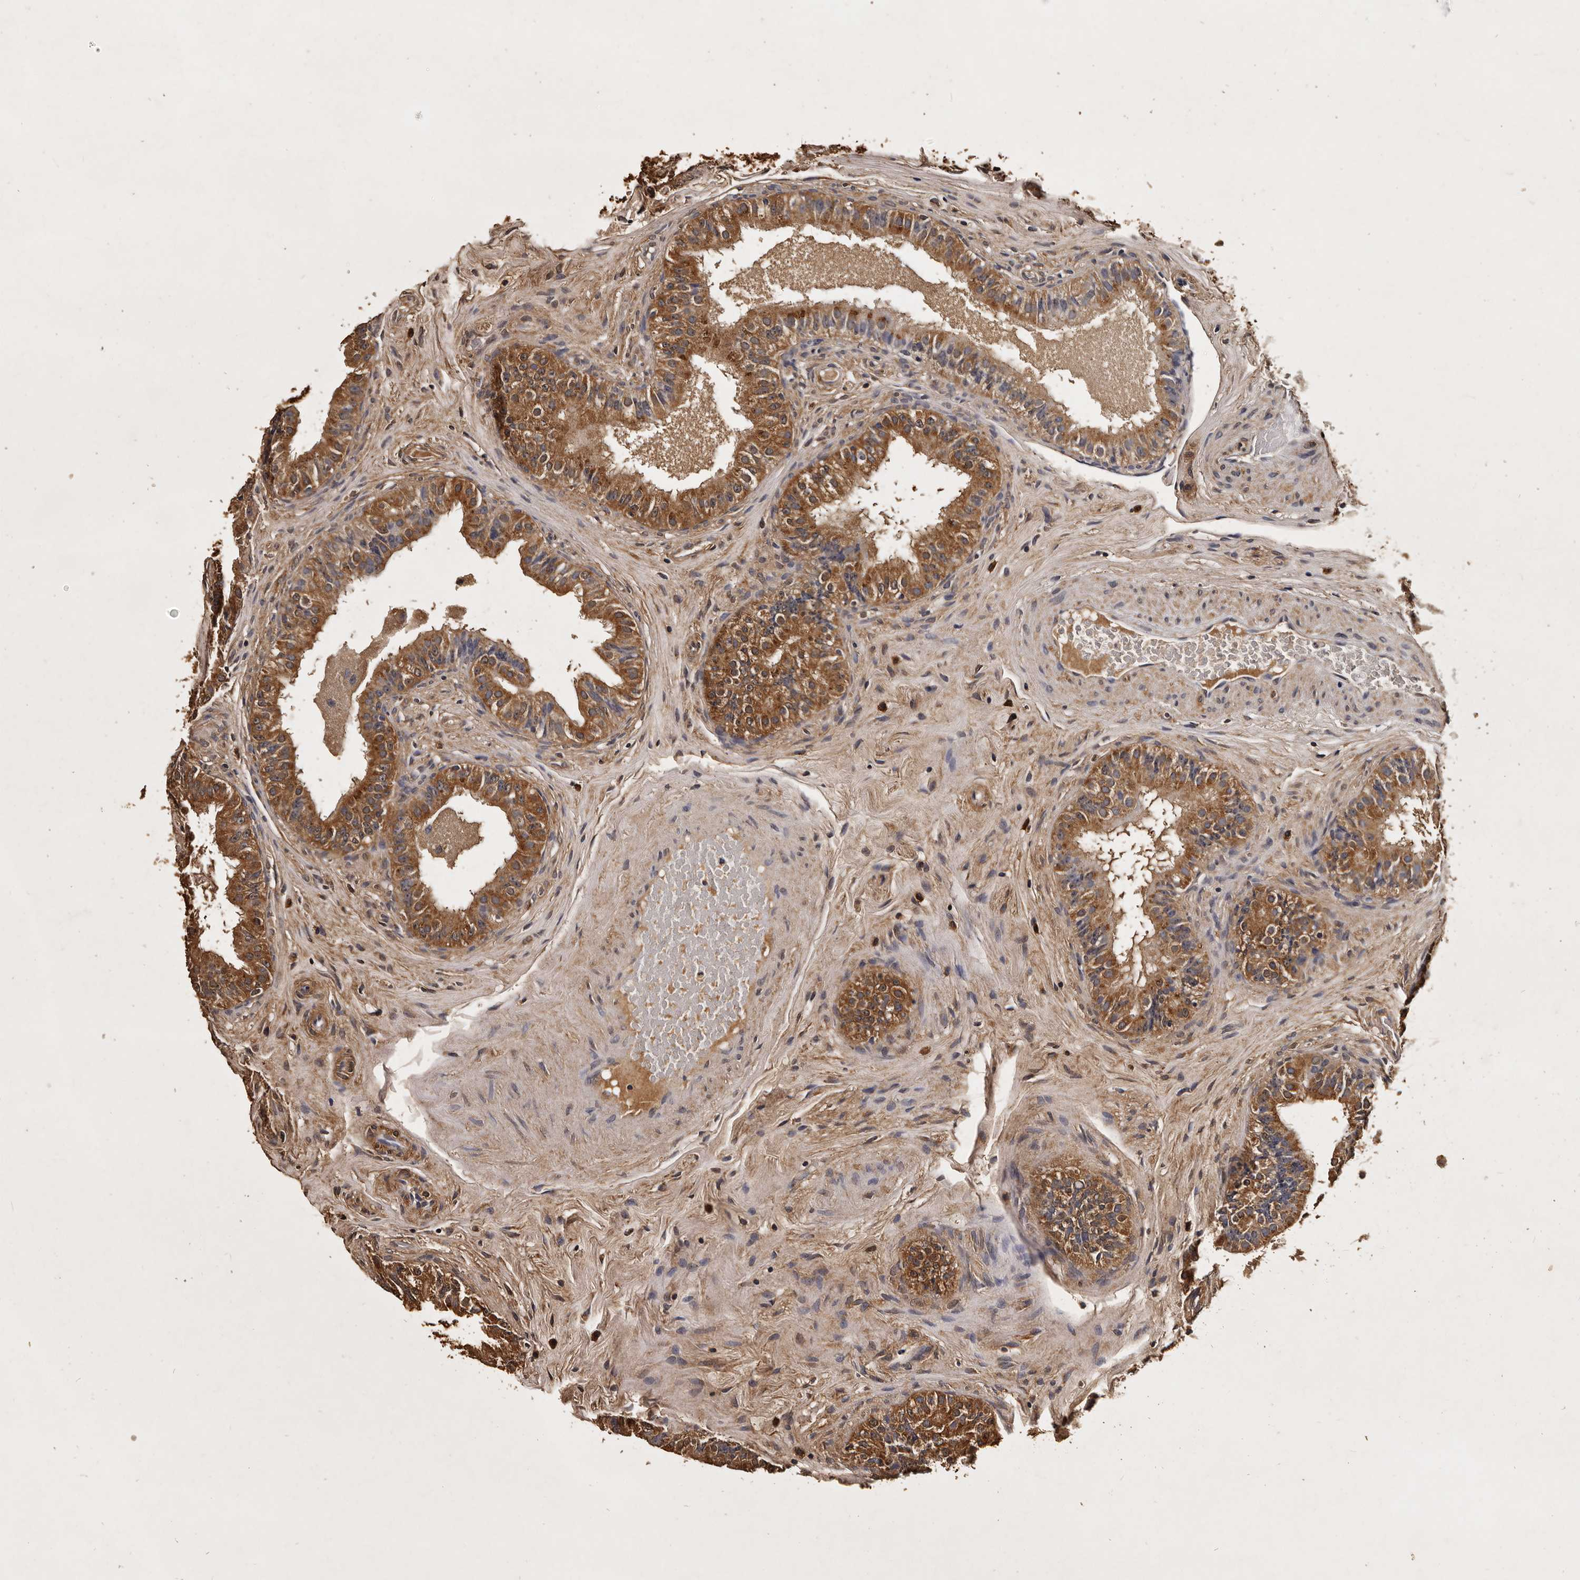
{"staining": {"intensity": "moderate", "quantity": ">75%", "location": "cytoplasmic/membranous"}, "tissue": "epididymis", "cell_type": "Glandular cells", "image_type": "normal", "snomed": [{"axis": "morphology", "description": "Normal tissue, NOS"}, {"axis": "topography", "description": "Epididymis"}], "caption": "Immunohistochemical staining of benign human epididymis reveals medium levels of moderate cytoplasmic/membranous positivity in about >75% of glandular cells. The protein of interest is stained brown, and the nuclei are stained in blue (DAB (3,3'-diaminobenzidine) IHC with brightfield microscopy, high magnification).", "gene": "PARS2", "patient": {"sex": "male", "age": 49}}